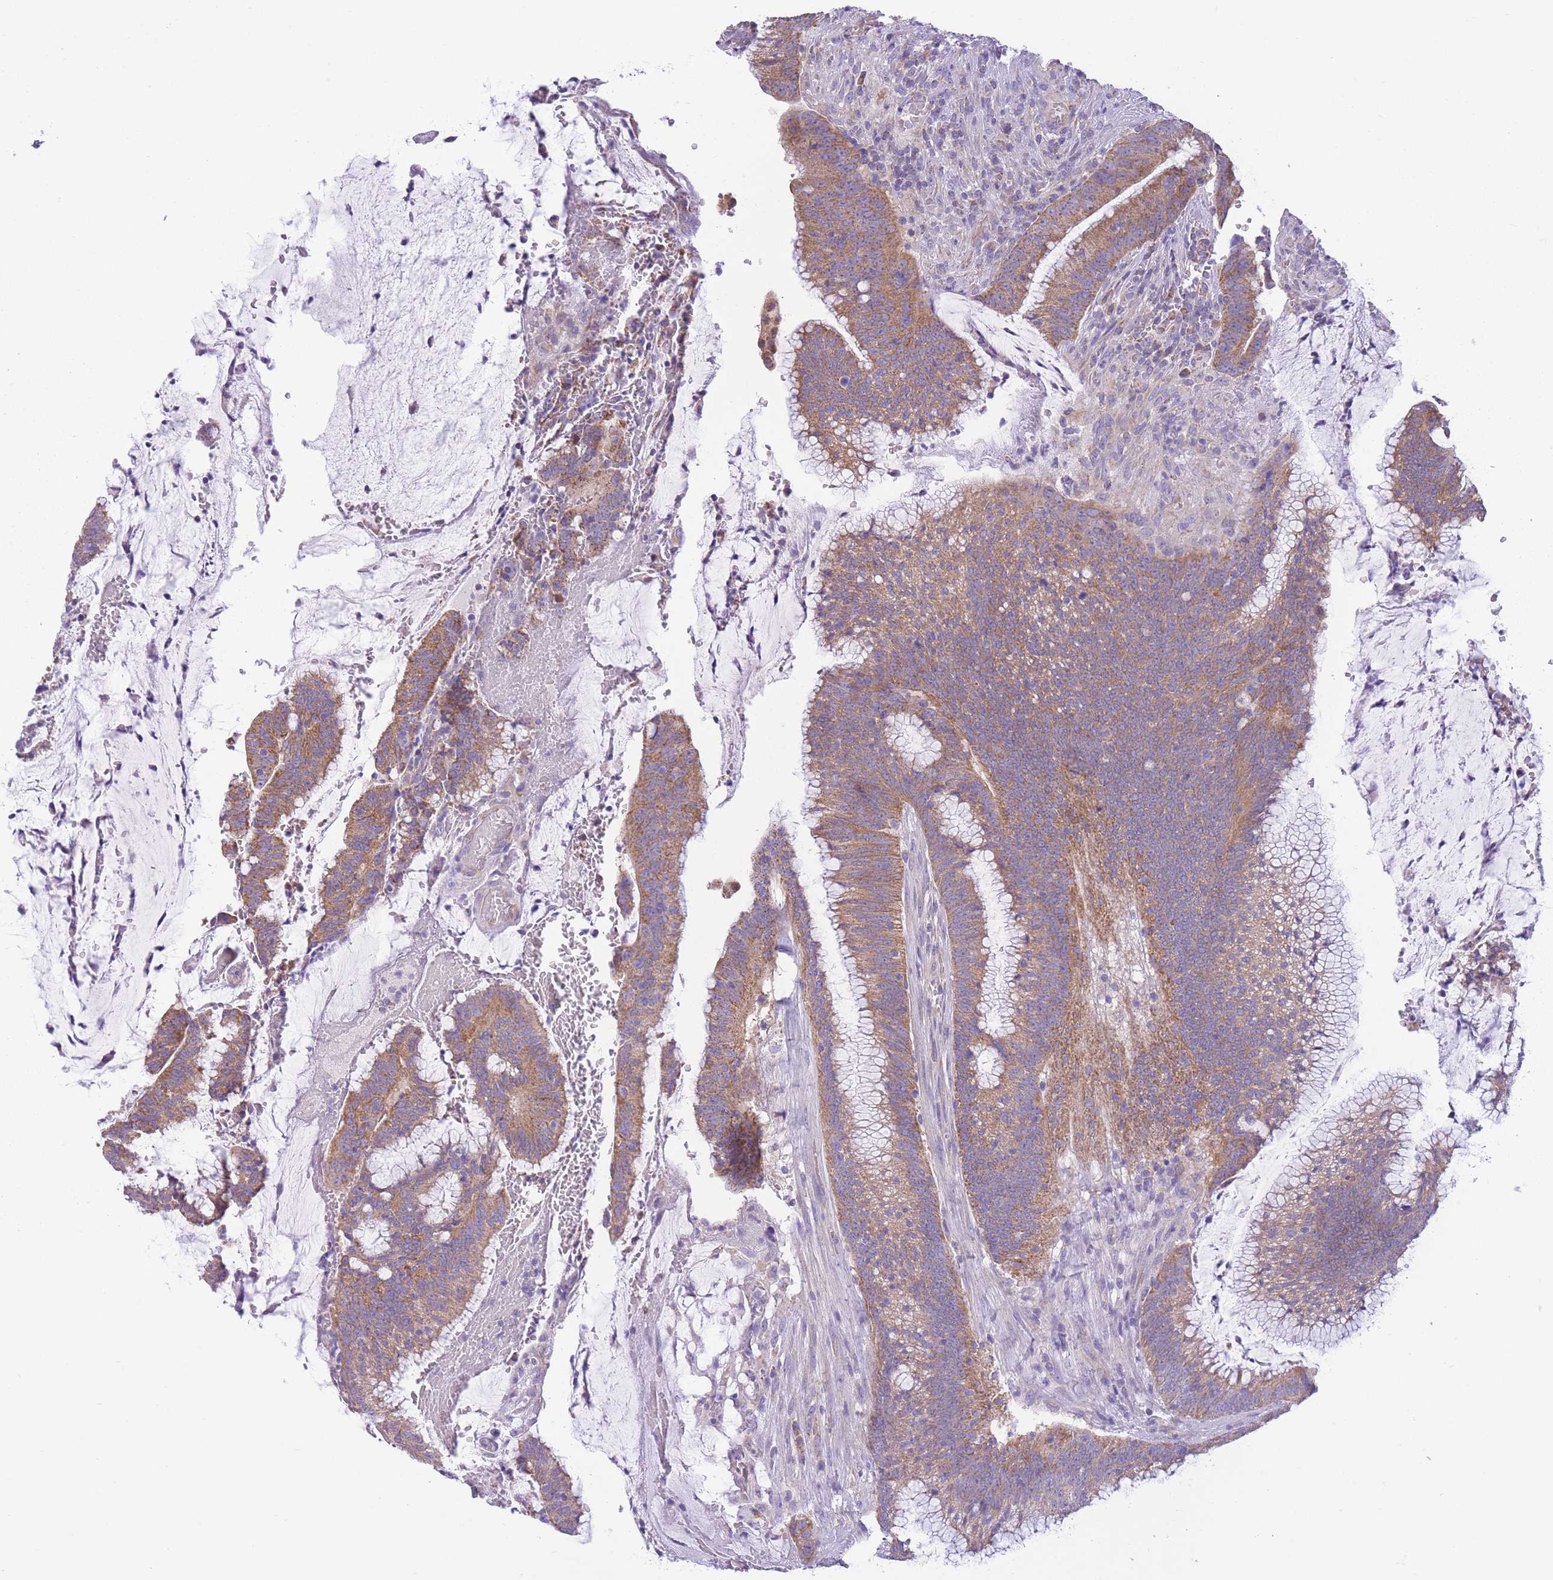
{"staining": {"intensity": "moderate", "quantity": ">75%", "location": "cytoplasmic/membranous"}, "tissue": "colorectal cancer", "cell_type": "Tumor cells", "image_type": "cancer", "snomed": [{"axis": "morphology", "description": "Adenocarcinoma, NOS"}, {"axis": "topography", "description": "Rectum"}], "caption": "This is a photomicrograph of immunohistochemistry staining of adenocarcinoma (colorectal), which shows moderate staining in the cytoplasmic/membranous of tumor cells.", "gene": "PDHA1", "patient": {"sex": "female", "age": 77}}